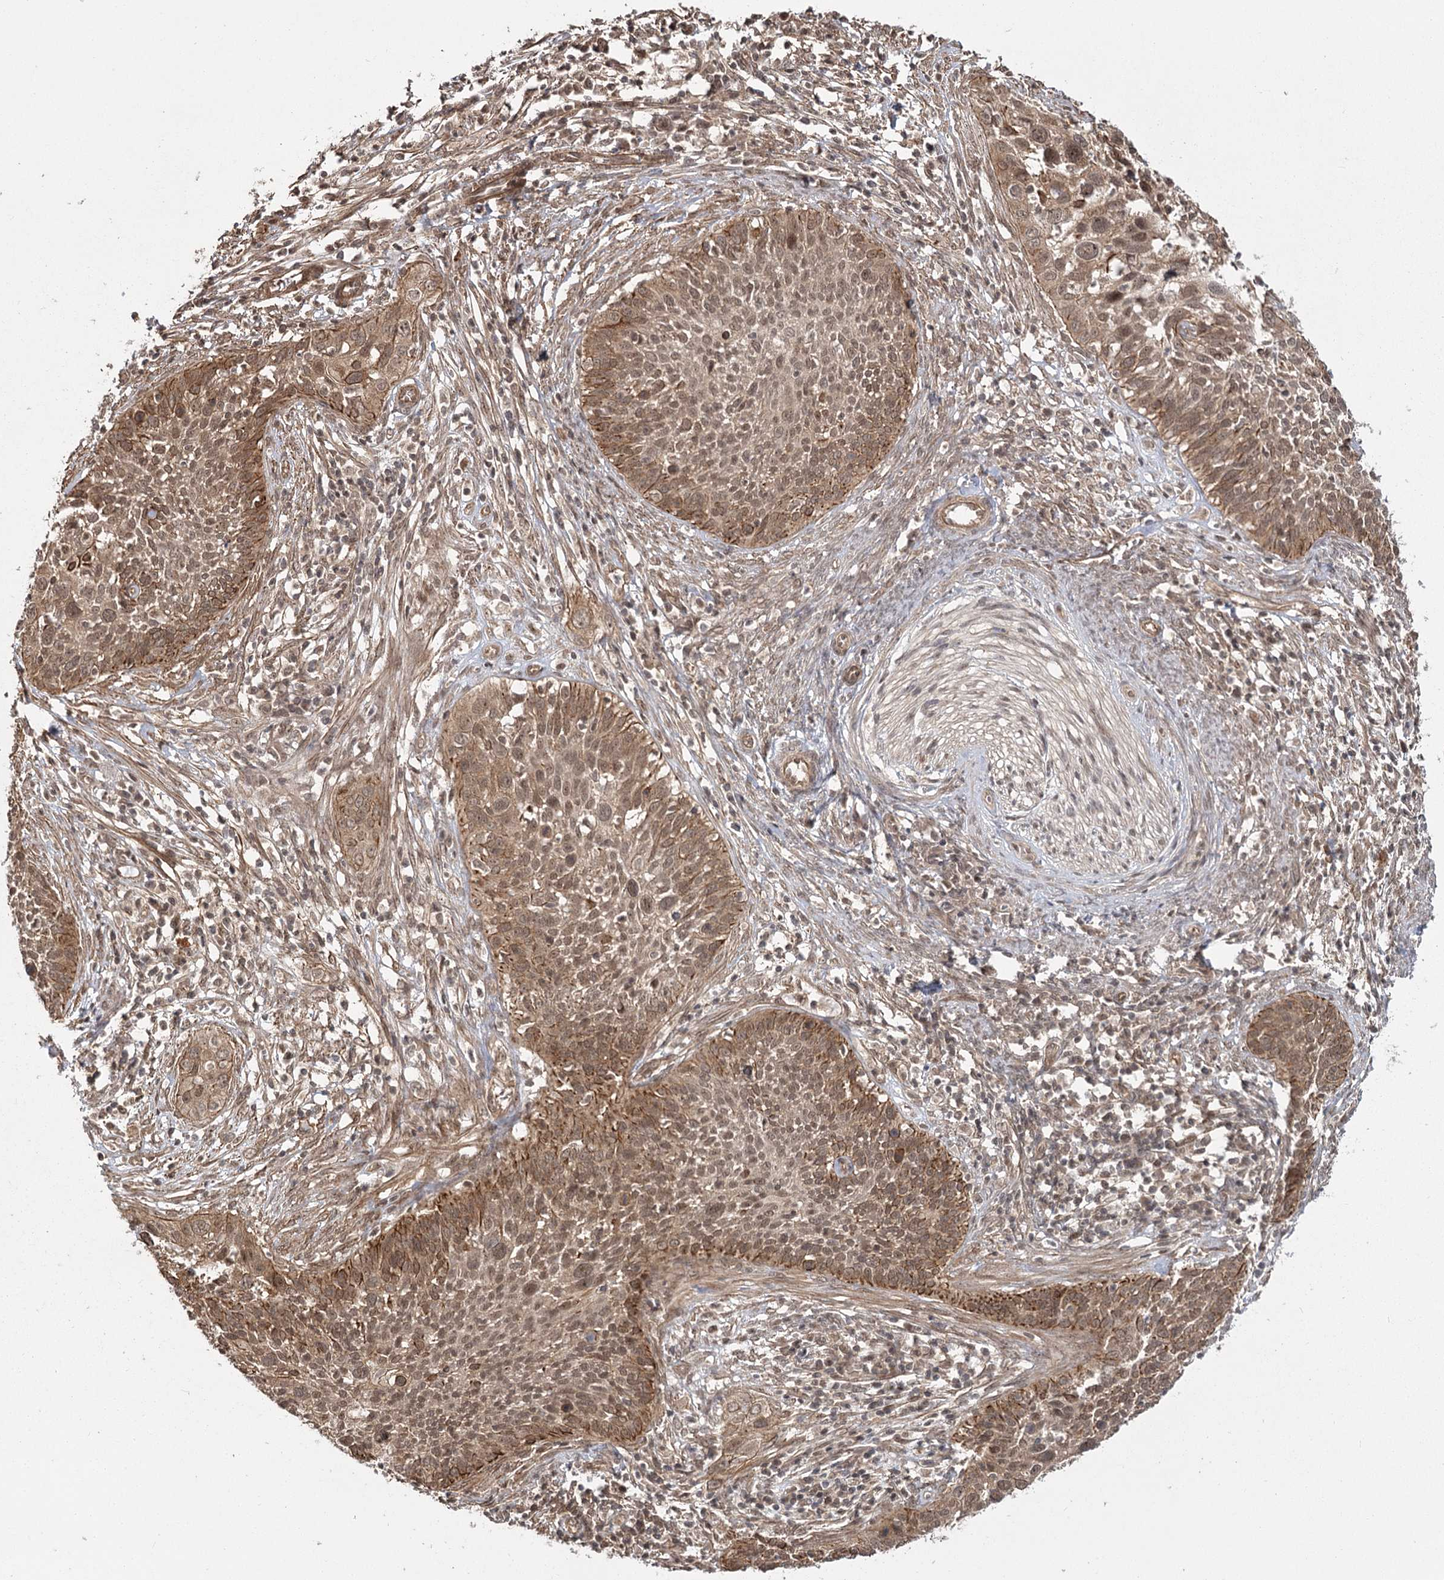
{"staining": {"intensity": "strong", "quantity": ">75%", "location": "cytoplasmic/membranous,nuclear"}, "tissue": "cervical cancer", "cell_type": "Tumor cells", "image_type": "cancer", "snomed": [{"axis": "morphology", "description": "Squamous cell carcinoma, NOS"}, {"axis": "topography", "description": "Cervix"}], "caption": "This is an image of immunohistochemistry (IHC) staining of cervical cancer, which shows strong expression in the cytoplasmic/membranous and nuclear of tumor cells.", "gene": "R3HDM2", "patient": {"sex": "female", "age": 34}}